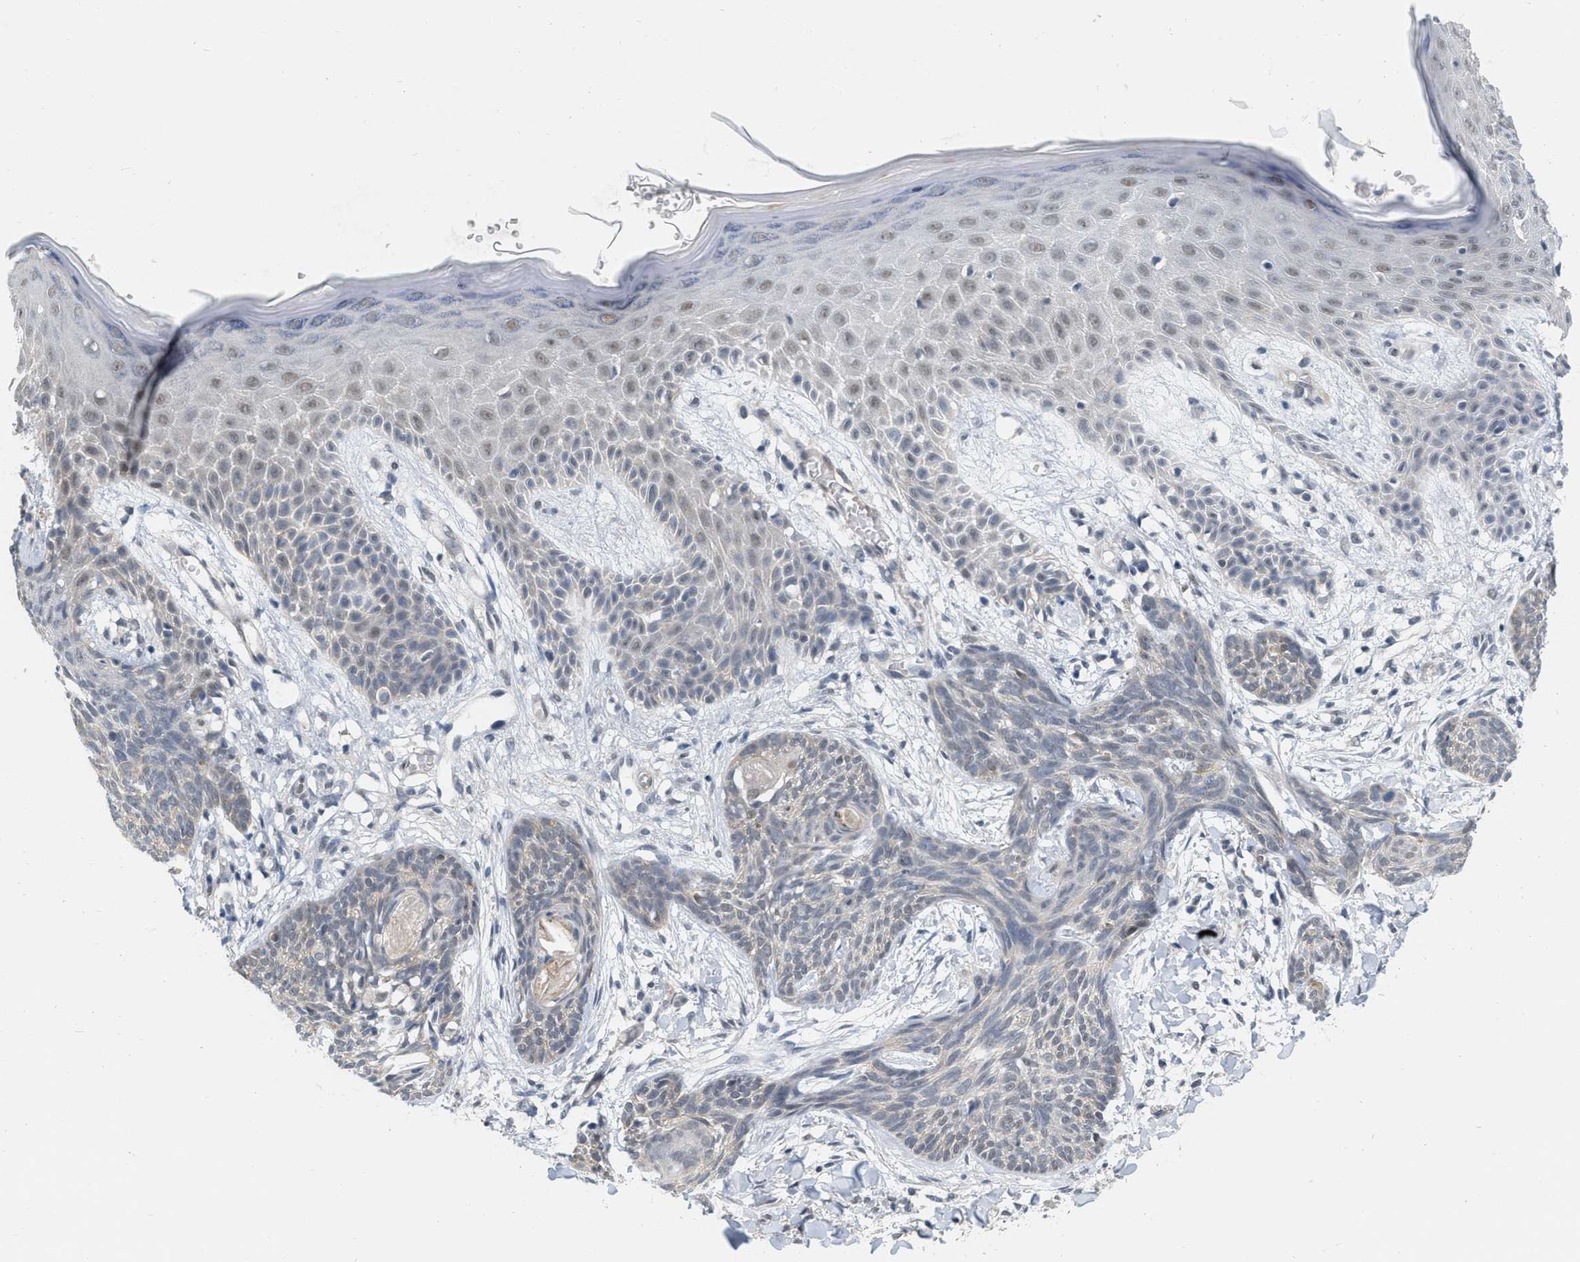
{"staining": {"intensity": "negative", "quantity": "none", "location": "none"}, "tissue": "skin cancer", "cell_type": "Tumor cells", "image_type": "cancer", "snomed": [{"axis": "morphology", "description": "Basal cell carcinoma"}, {"axis": "topography", "description": "Skin"}], "caption": "There is no significant positivity in tumor cells of skin basal cell carcinoma.", "gene": "RUVBL1", "patient": {"sex": "female", "age": 59}}